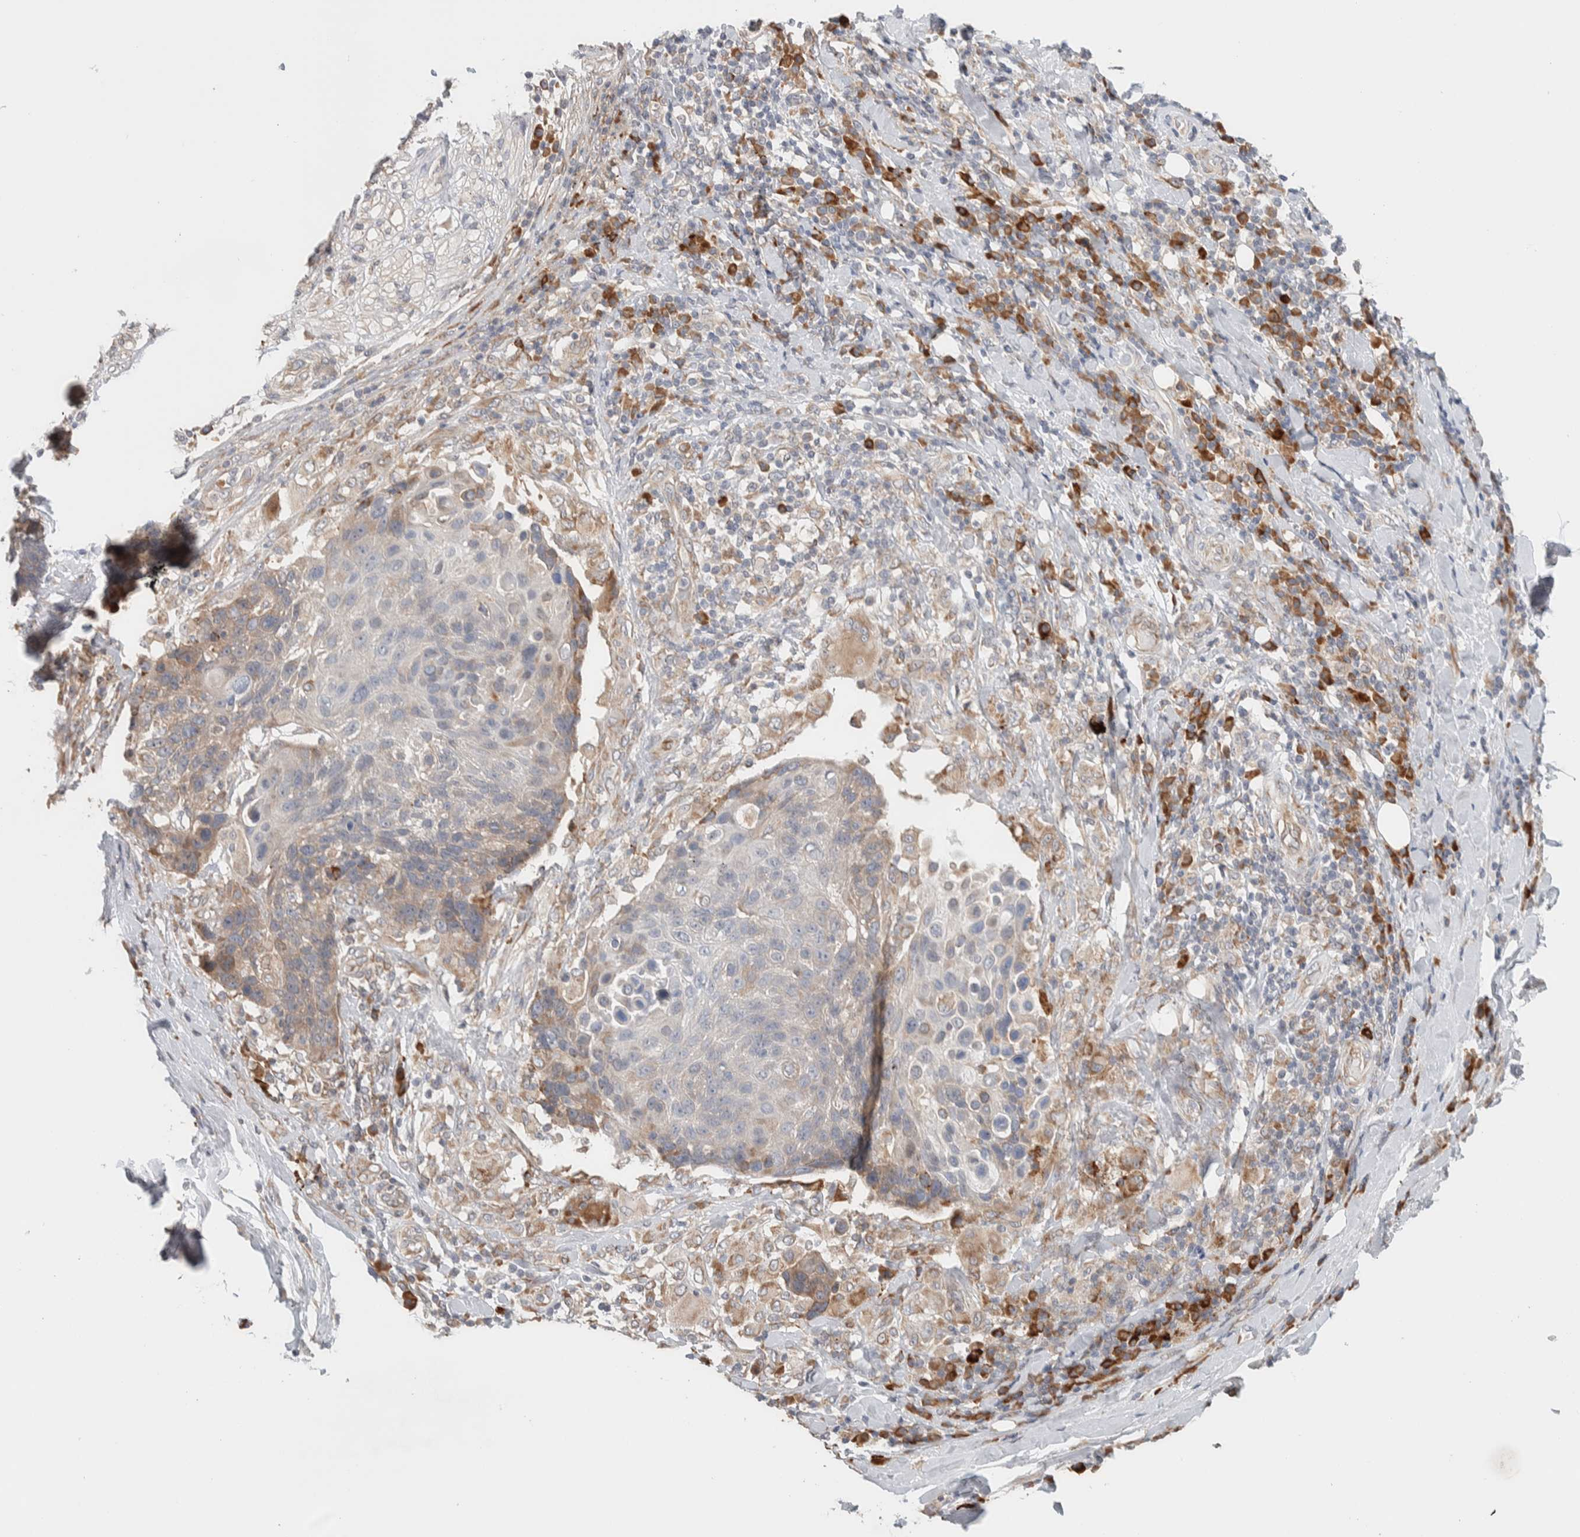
{"staining": {"intensity": "weak", "quantity": "<25%", "location": "cytoplasmic/membranous"}, "tissue": "lung cancer", "cell_type": "Tumor cells", "image_type": "cancer", "snomed": [{"axis": "morphology", "description": "Squamous cell carcinoma, NOS"}, {"axis": "topography", "description": "Lung"}], "caption": "IHC photomicrograph of neoplastic tissue: lung cancer (squamous cell carcinoma) stained with DAB (3,3'-diaminobenzidine) shows no significant protein expression in tumor cells.", "gene": "ADCY8", "patient": {"sex": "male", "age": 66}}